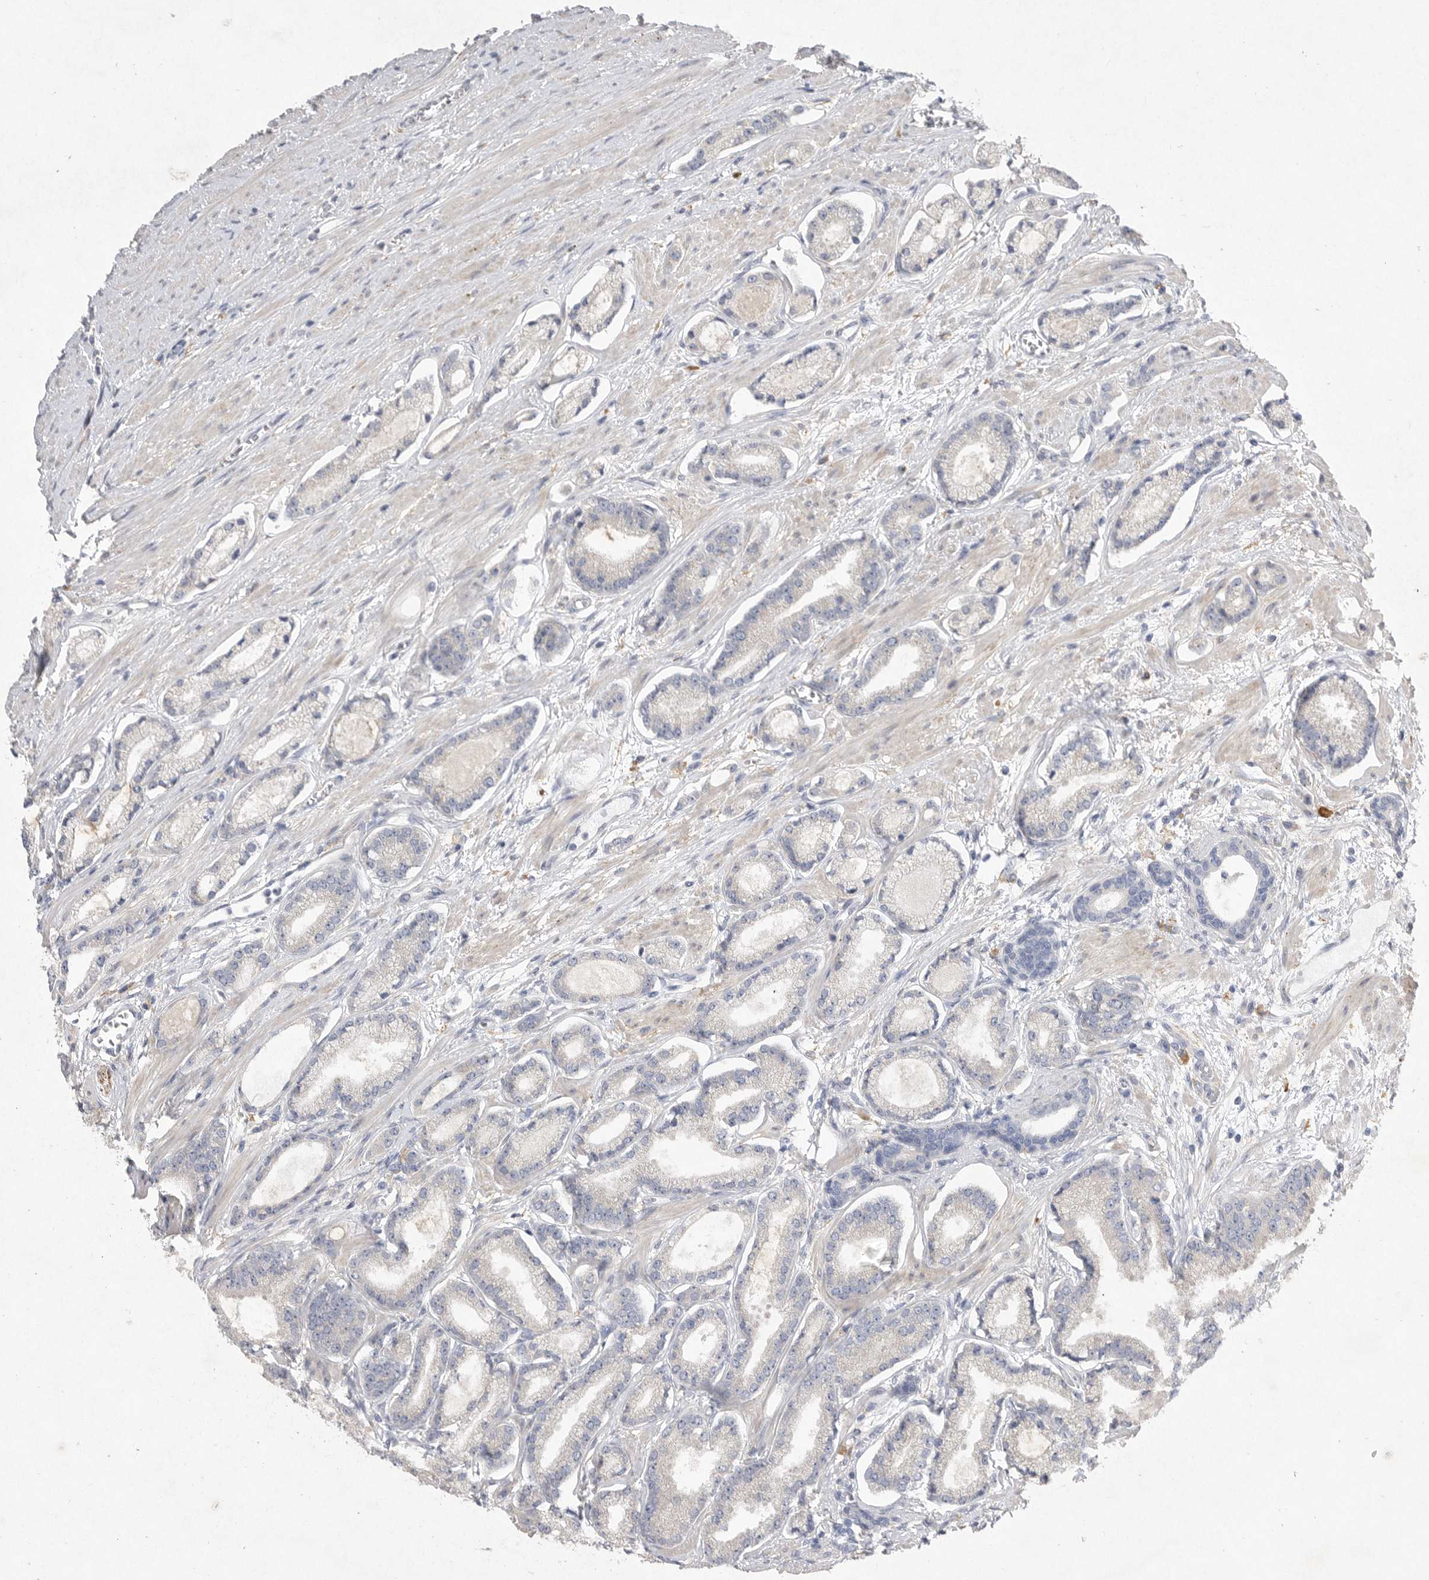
{"staining": {"intensity": "negative", "quantity": "none", "location": "none"}, "tissue": "prostate cancer", "cell_type": "Tumor cells", "image_type": "cancer", "snomed": [{"axis": "morphology", "description": "Adenocarcinoma, Low grade"}, {"axis": "topography", "description": "Prostate"}], "caption": "Tumor cells show no significant protein expression in low-grade adenocarcinoma (prostate).", "gene": "EDEM3", "patient": {"sex": "male", "age": 60}}